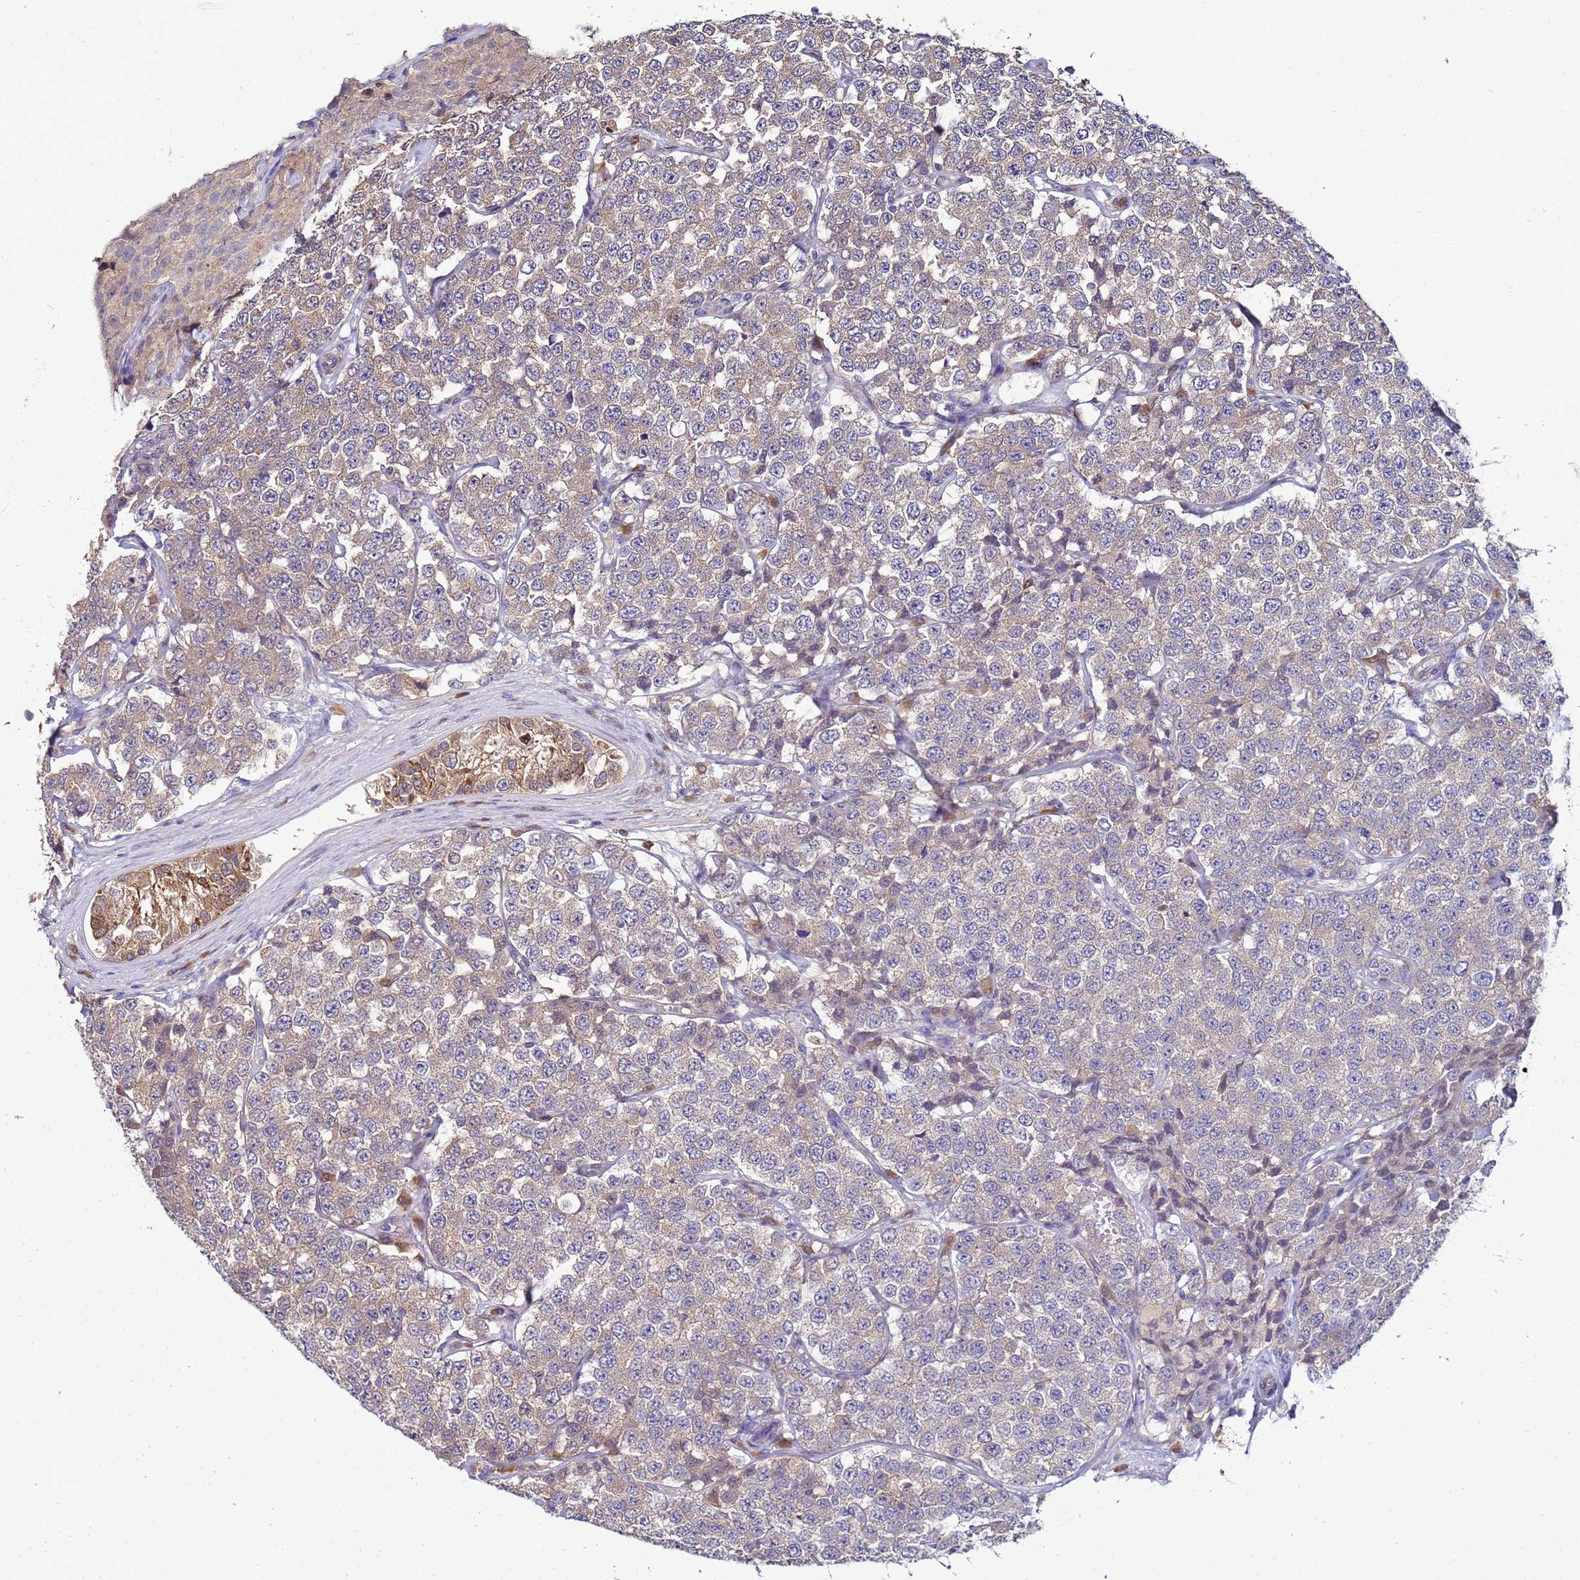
{"staining": {"intensity": "weak", "quantity": ">75%", "location": "cytoplasmic/membranous"}, "tissue": "testis cancer", "cell_type": "Tumor cells", "image_type": "cancer", "snomed": [{"axis": "morphology", "description": "Seminoma, NOS"}, {"axis": "topography", "description": "Testis"}], "caption": "Protein staining demonstrates weak cytoplasmic/membranous staining in about >75% of tumor cells in seminoma (testis).", "gene": "NAXE", "patient": {"sex": "male", "age": 34}}